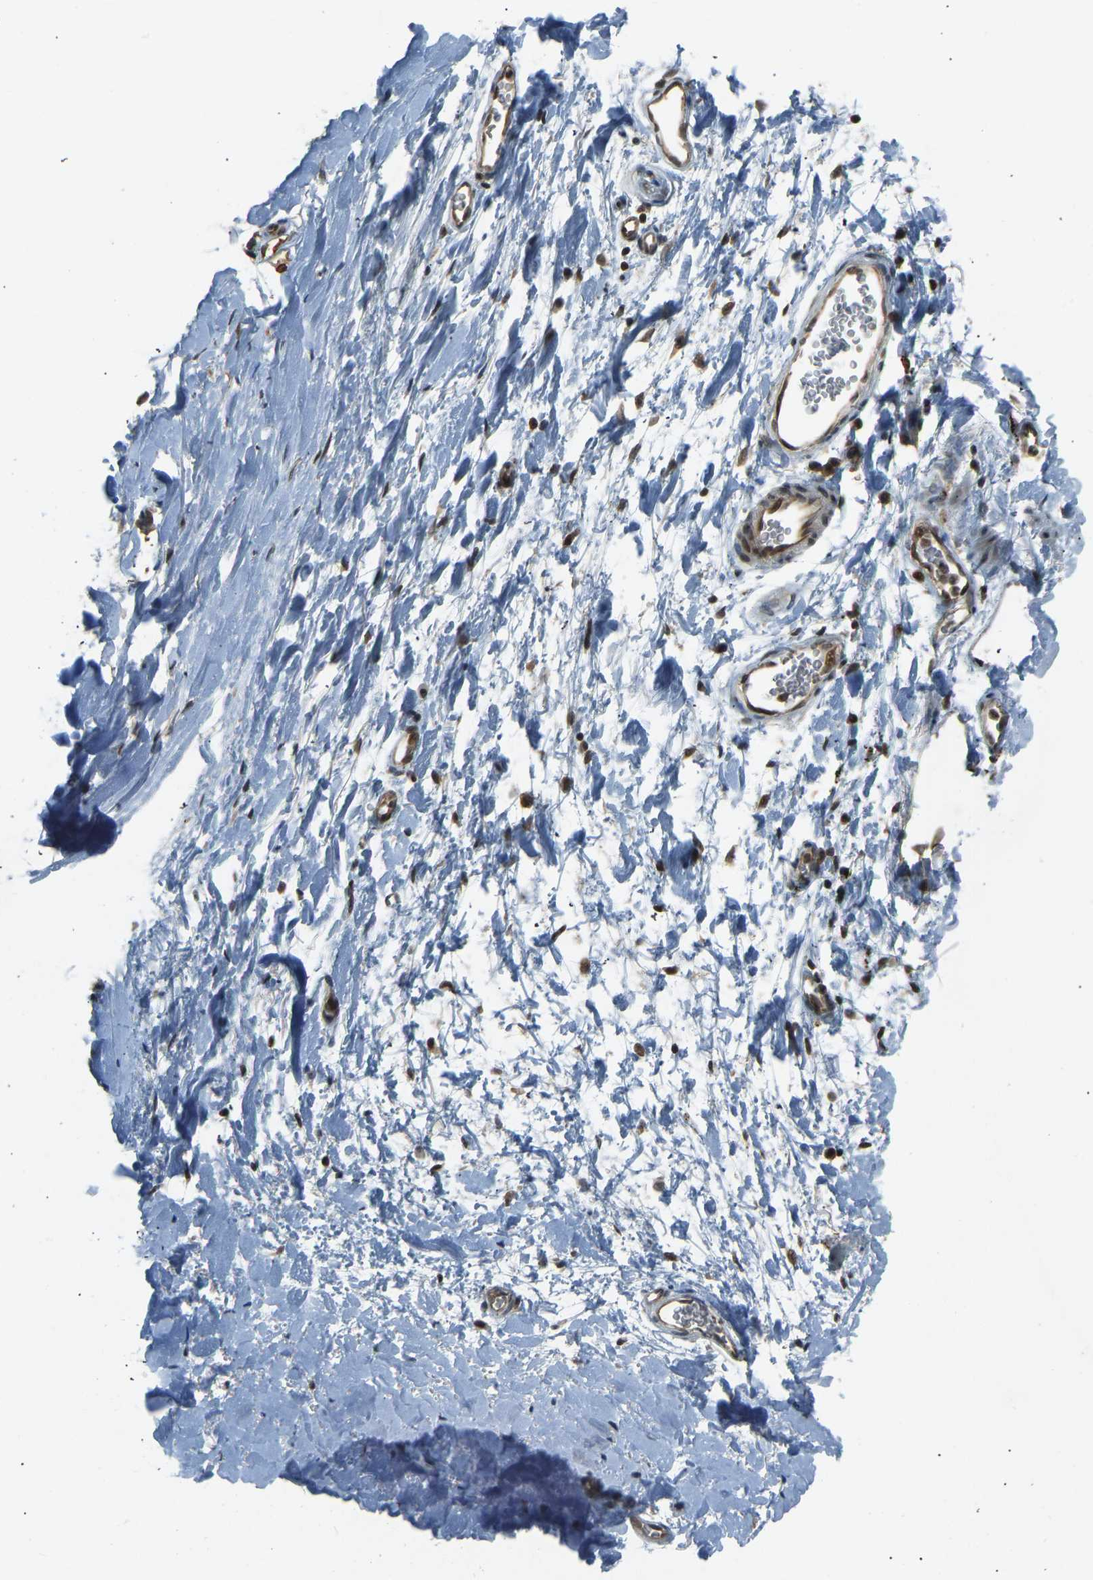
{"staining": {"intensity": "moderate", "quantity": ">75%", "location": "nuclear"}, "tissue": "adipose tissue", "cell_type": "Adipocytes", "image_type": "normal", "snomed": [{"axis": "morphology", "description": "Normal tissue, NOS"}, {"axis": "topography", "description": "Cartilage tissue"}, {"axis": "topography", "description": "Bronchus"}], "caption": "This photomicrograph displays immunohistochemistry (IHC) staining of benign adipose tissue, with medium moderate nuclear positivity in about >75% of adipocytes.", "gene": "SVOPL", "patient": {"sex": "female", "age": 53}}